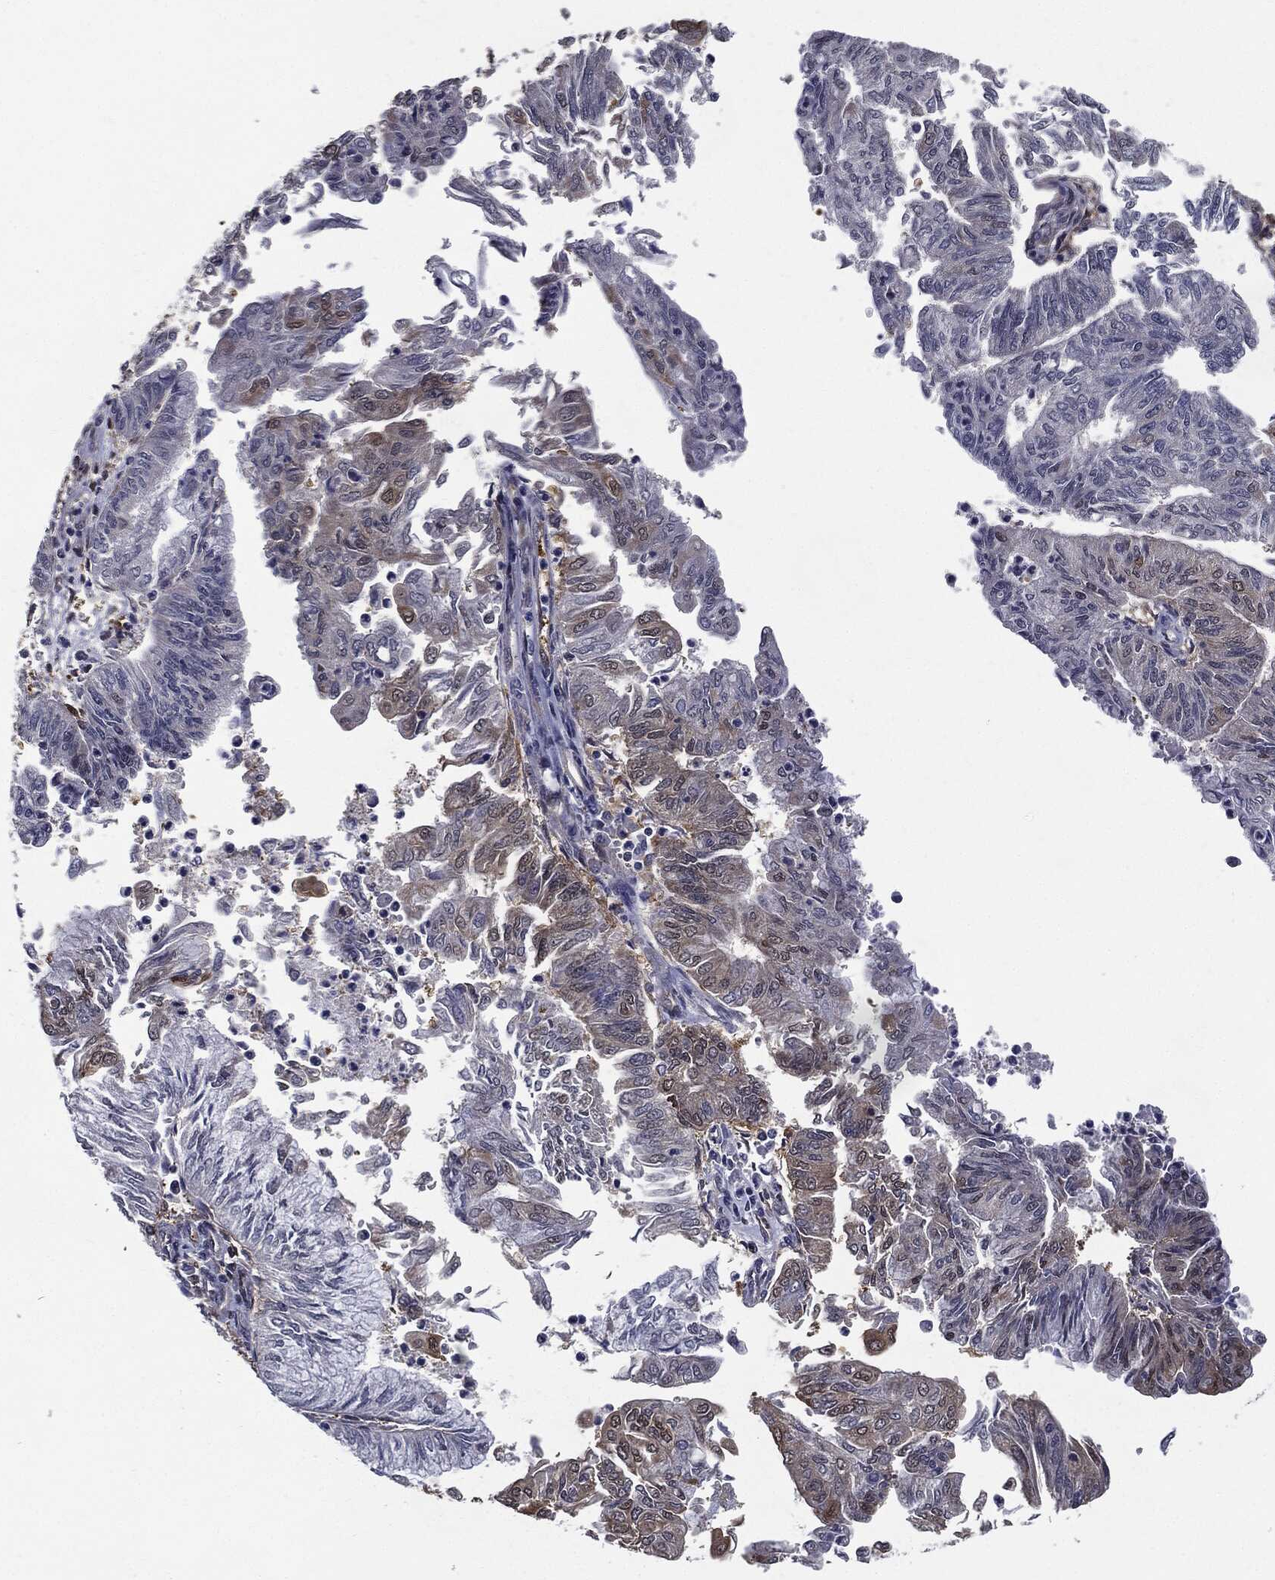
{"staining": {"intensity": "weak", "quantity": "25%-75%", "location": "cytoplasmic/membranous"}, "tissue": "endometrial cancer", "cell_type": "Tumor cells", "image_type": "cancer", "snomed": [{"axis": "morphology", "description": "Adenocarcinoma, NOS"}, {"axis": "topography", "description": "Endometrium"}], "caption": "A low amount of weak cytoplasmic/membranous staining is appreciated in approximately 25%-75% of tumor cells in endometrial adenocarcinoma tissue.", "gene": "JUN", "patient": {"sex": "female", "age": 59}}